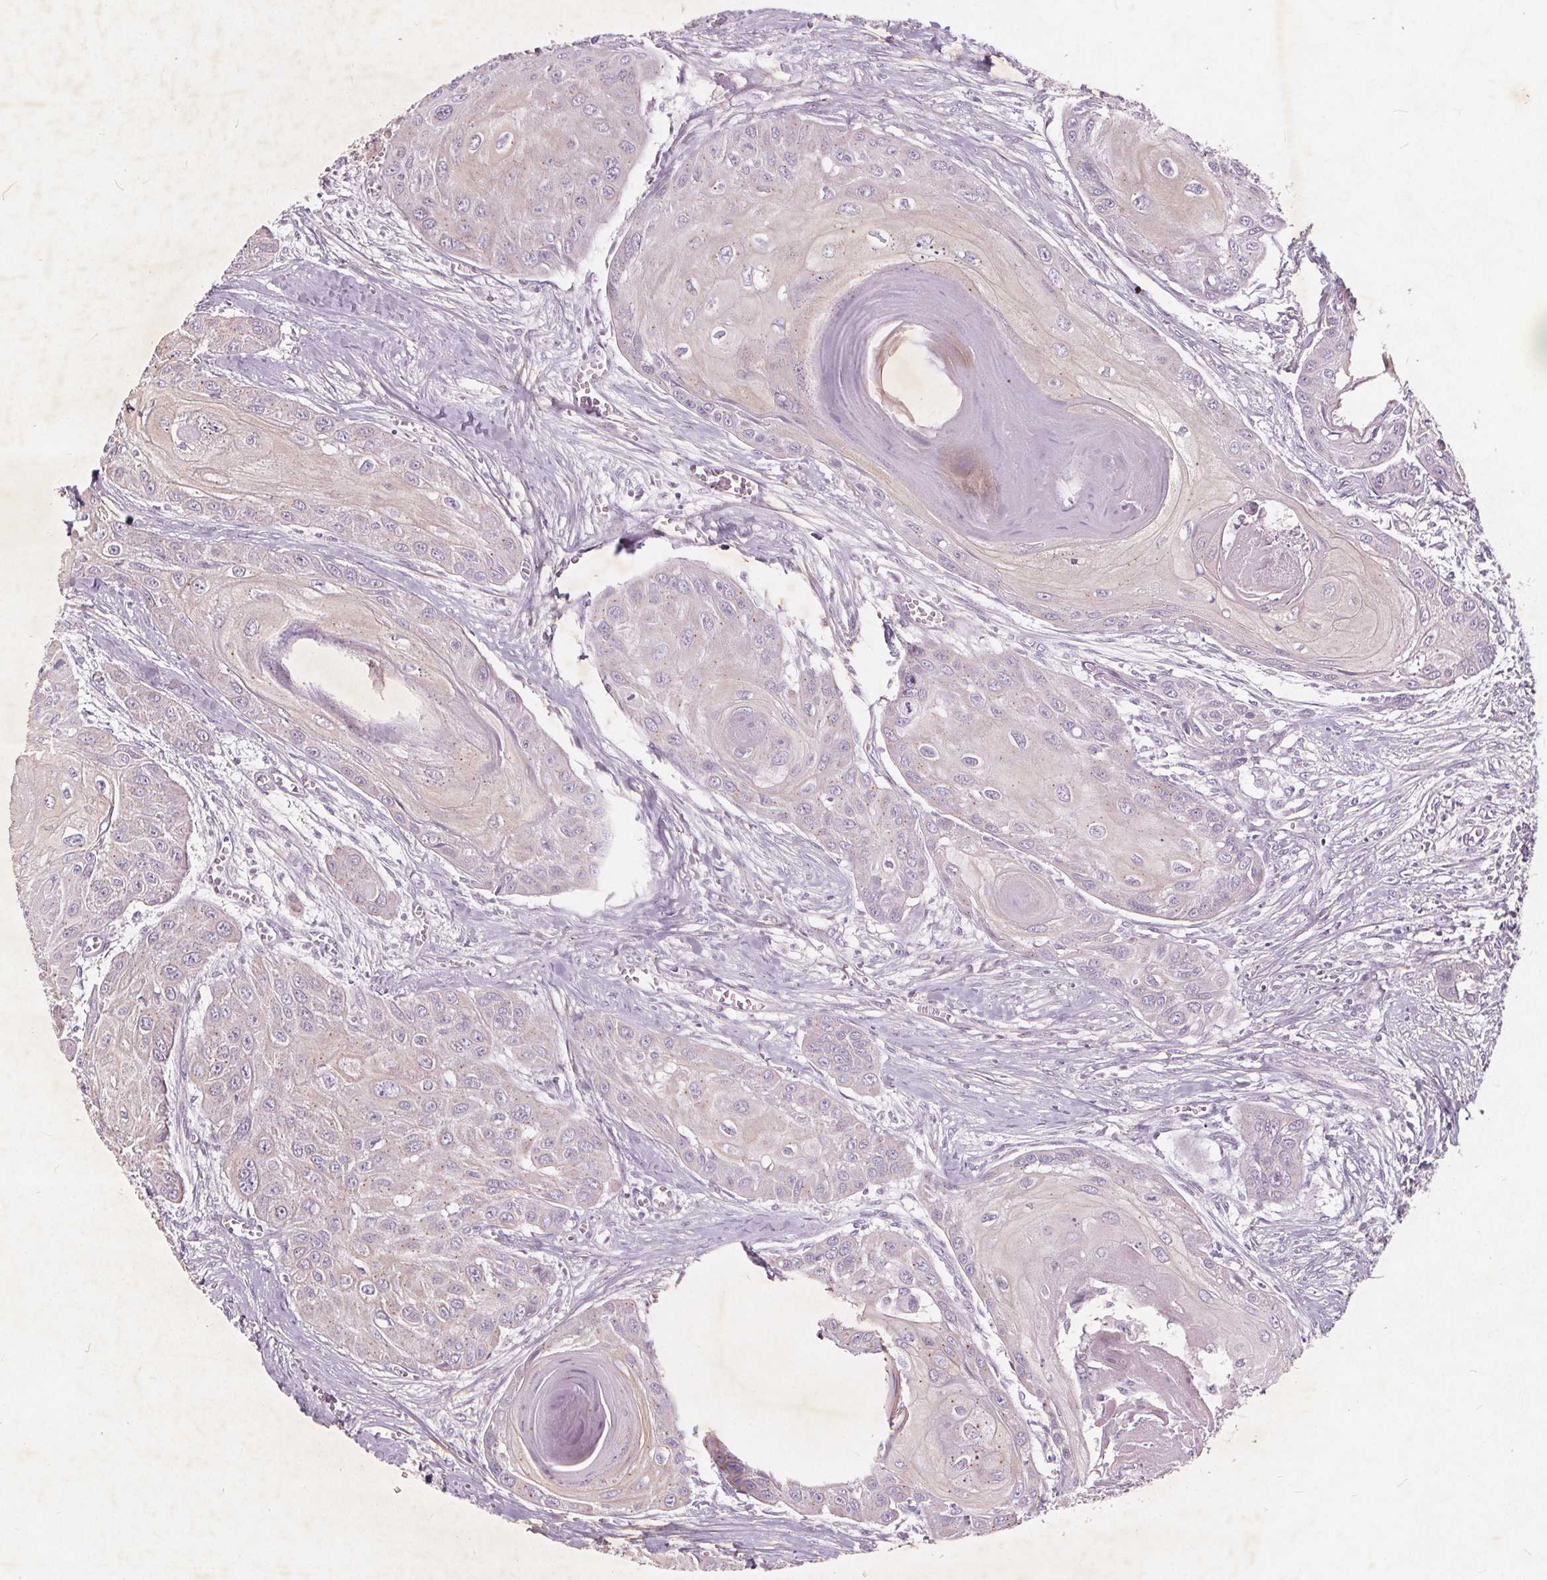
{"staining": {"intensity": "negative", "quantity": "none", "location": "none"}, "tissue": "head and neck cancer", "cell_type": "Tumor cells", "image_type": "cancer", "snomed": [{"axis": "morphology", "description": "Squamous cell carcinoma, NOS"}, {"axis": "topography", "description": "Oral tissue"}, {"axis": "topography", "description": "Head-Neck"}], "caption": "A high-resolution photomicrograph shows immunohistochemistry (IHC) staining of head and neck cancer (squamous cell carcinoma), which shows no significant staining in tumor cells.", "gene": "CSNK1G2", "patient": {"sex": "male", "age": 71}}